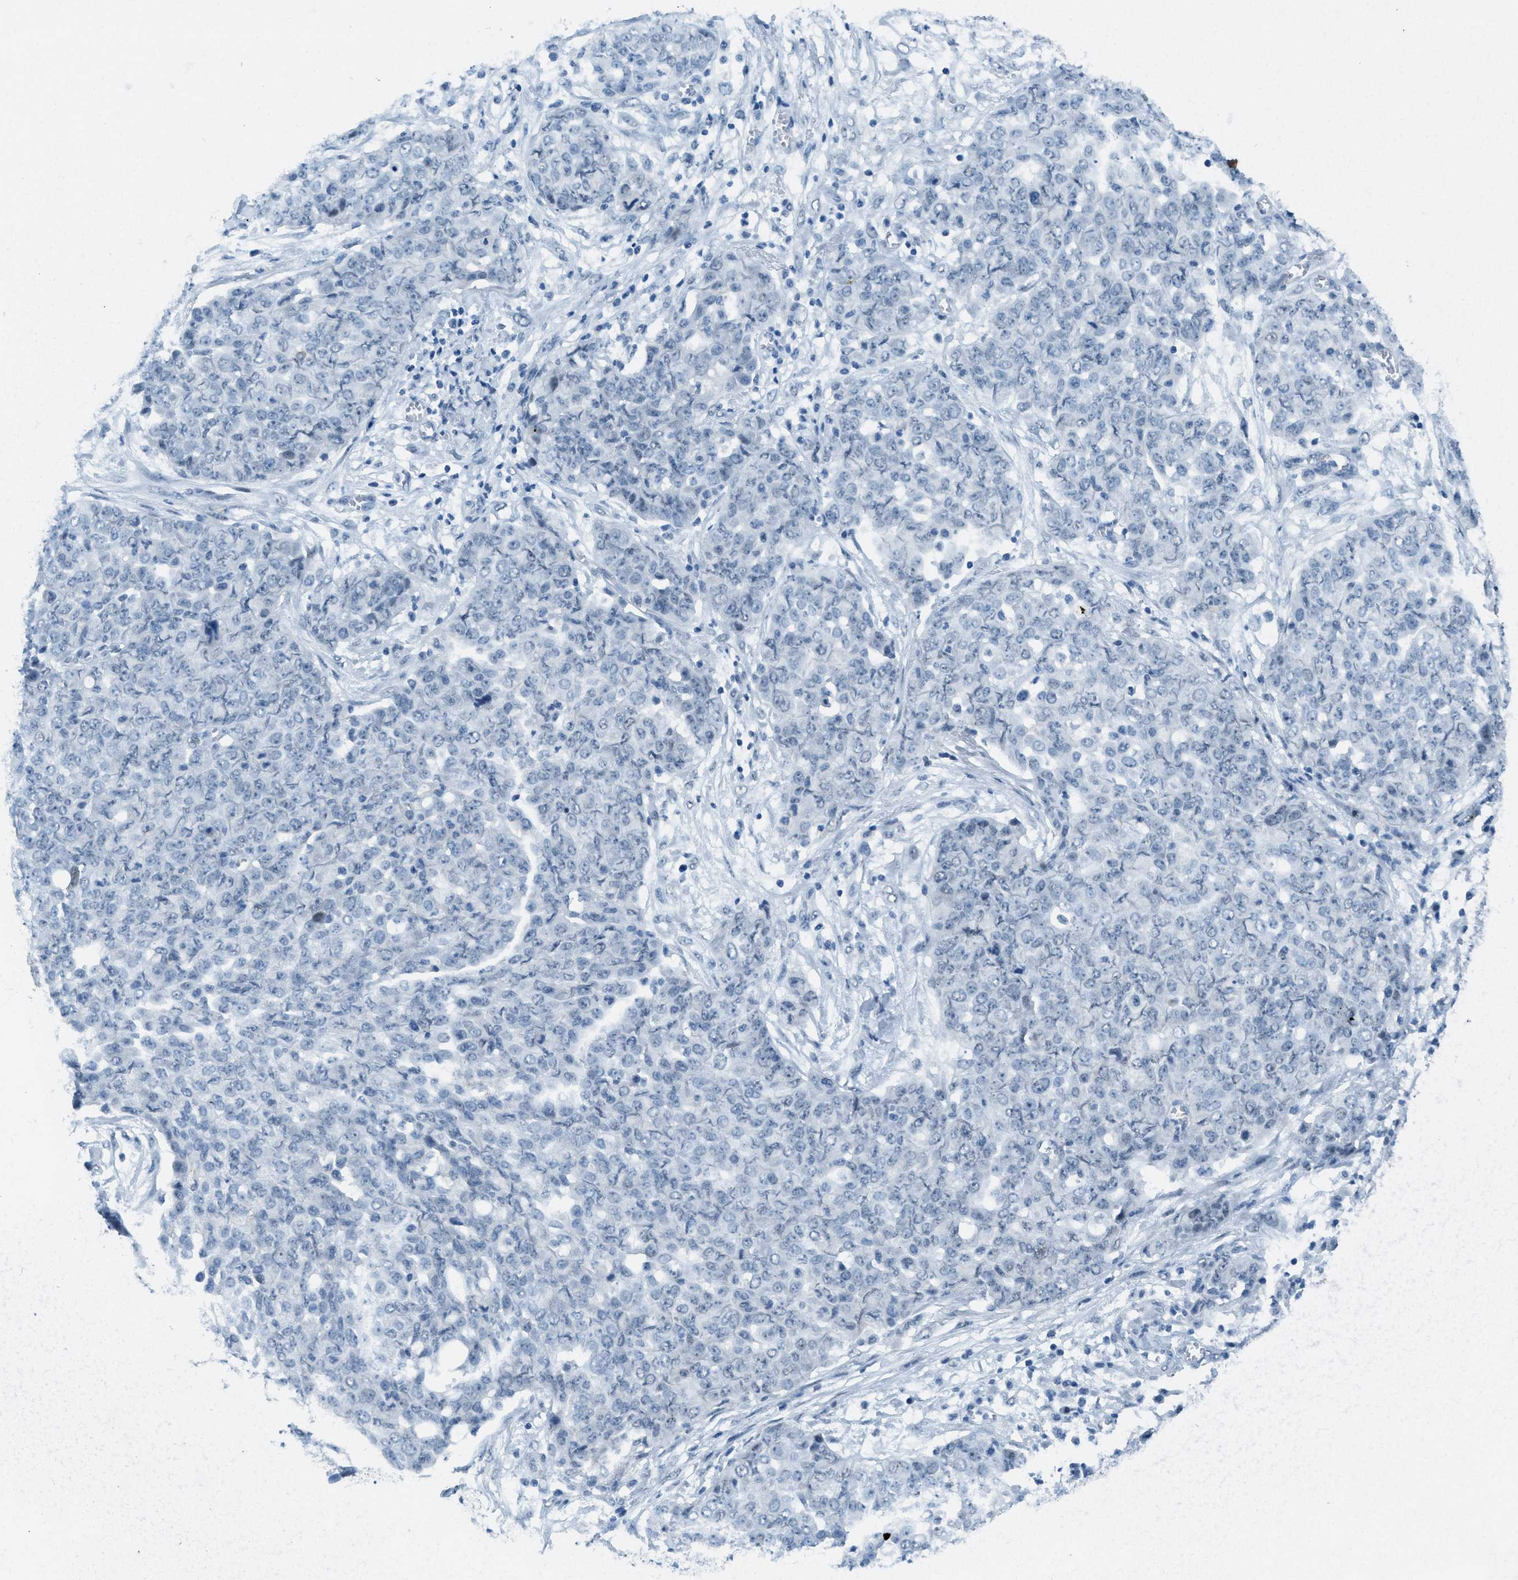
{"staining": {"intensity": "negative", "quantity": "none", "location": "none"}, "tissue": "ovarian cancer", "cell_type": "Tumor cells", "image_type": "cancer", "snomed": [{"axis": "morphology", "description": "Cystadenocarcinoma, serous, NOS"}, {"axis": "topography", "description": "Soft tissue"}, {"axis": "topography", "description": "Ovary"}], "caption": "A micrograph of serous cystadenocarcinoma (ovarian) stained for a protein displays no brown staining in tumor cells. (DAB (3,3'-diaminobenzidine) immunohistochemistry (IHC) visualized using brightfield microscopy, high magnification).", "gene": "TTC13", "patient": {"sex": "female", "age": 57}}